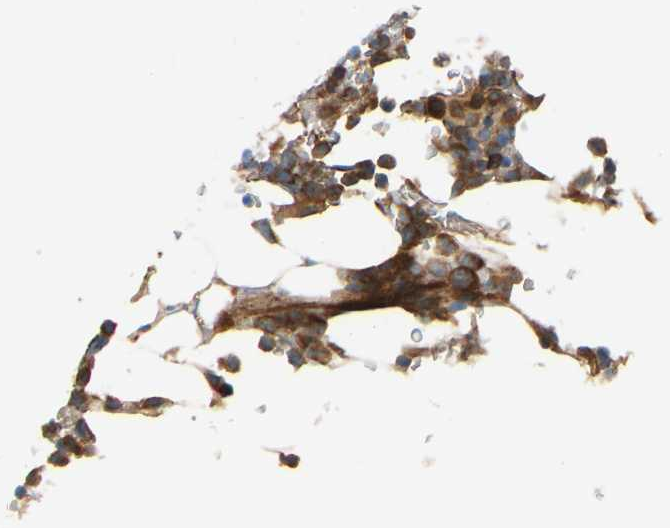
{"staining": {"intensity": "strong", "quantity": ">75%", "location": "cytoplasmic/membranous"}, "tissue": "bone marrow", "cell_type": "Hematopoietic cells", "image_type": "normal", "snomed": [{"axis": "morphology", "description": "Normal tissue, NOS"}, {"axis": "topography", "description": "Bone marrow"}], "caption": "Bone marrow stained with DAB immunohistochemistry displays high levels of strong cytoplasmic/membranous staining in approximately >75% of hematopoietic cells. (Stains: DAB in brown, nuclei in blue, Microscopy: brightfield microscopy at high magnification).", "gene": "PLCG2", "patient": {"sex": "female", "age": 81}}